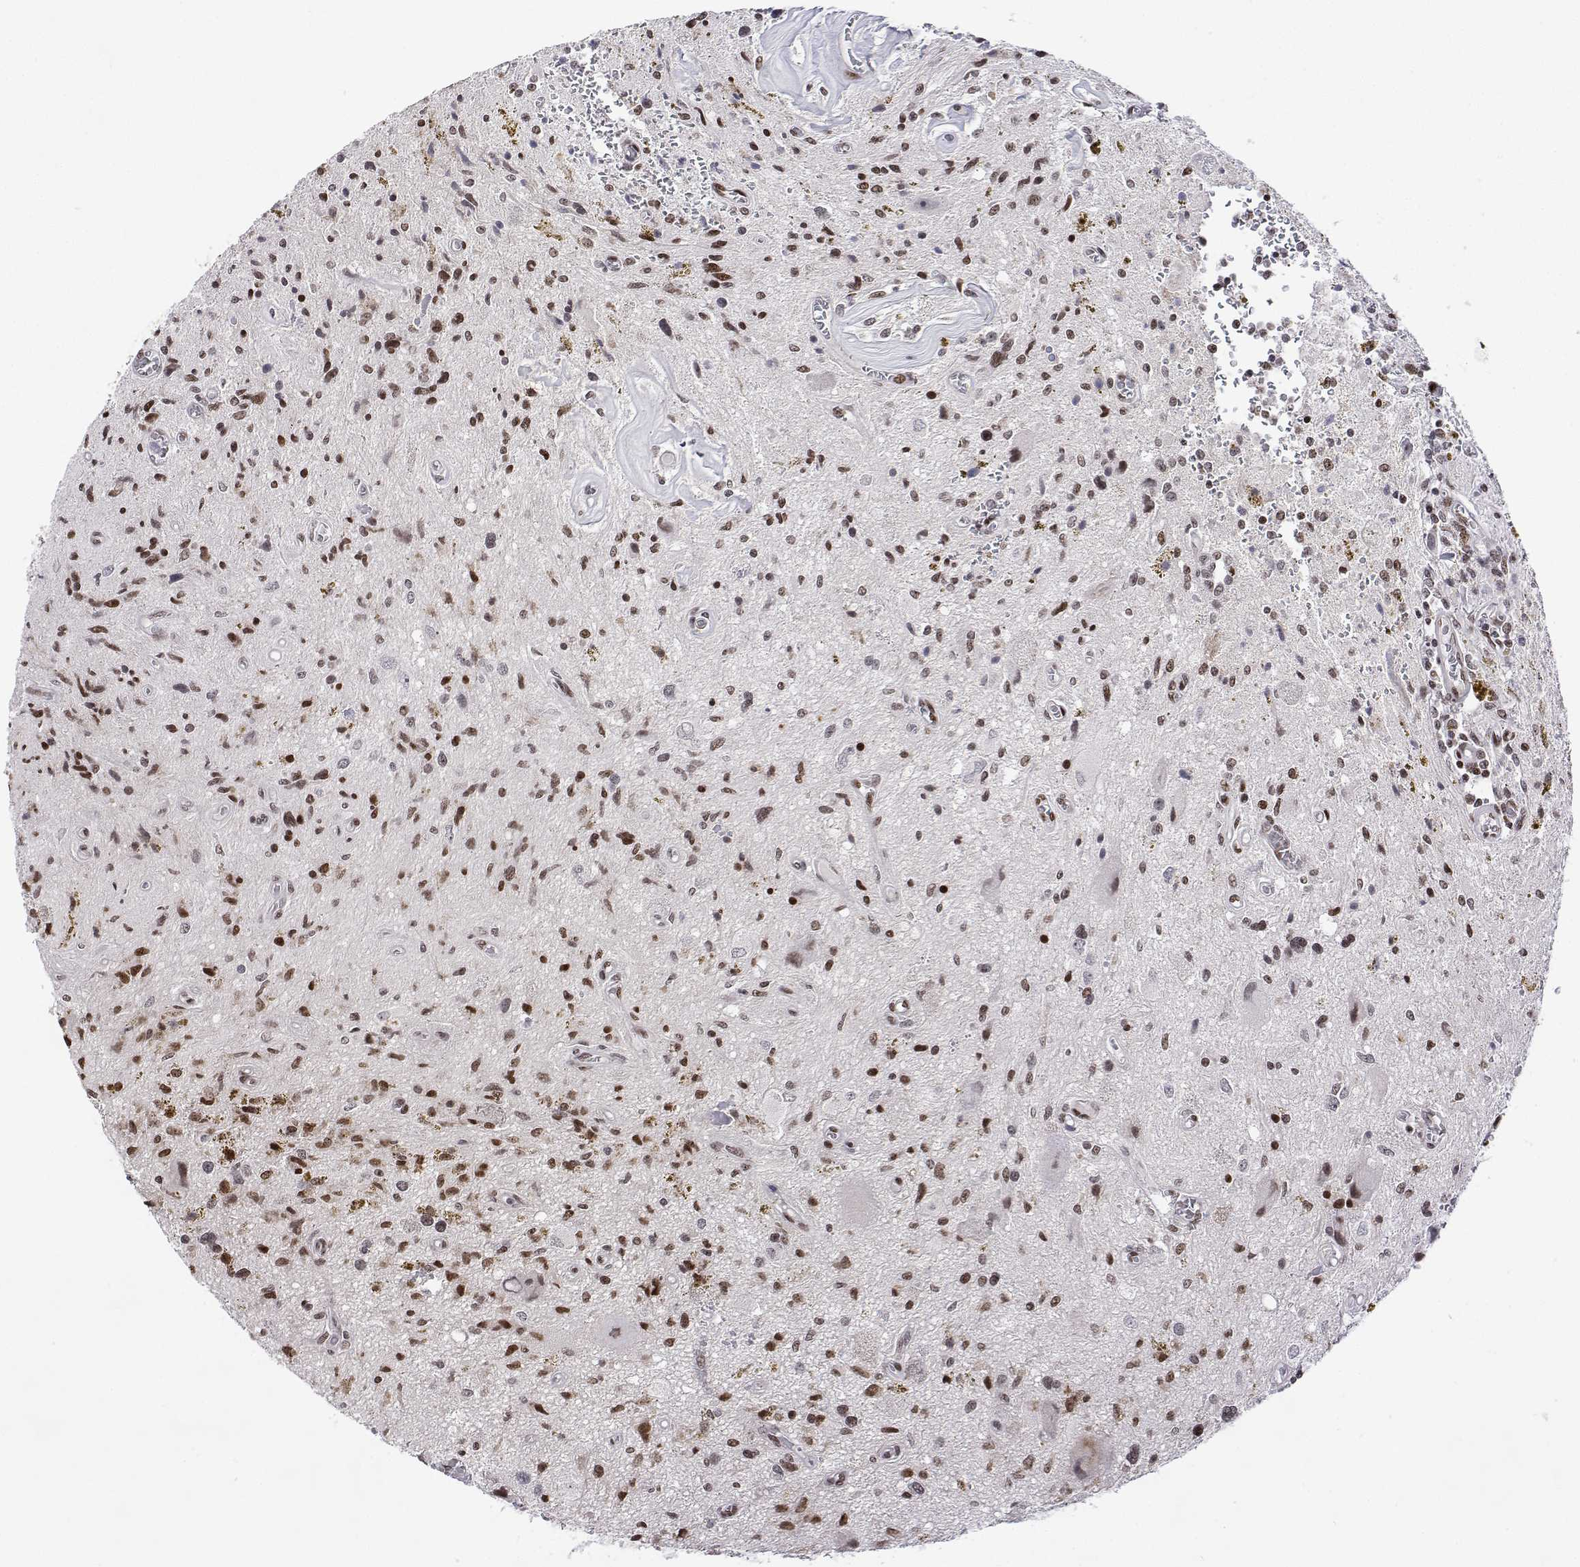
{"staining": {"intensity": "moderate", "quantity": ">75%", "location": "nuclear"}, "tissue": "glioma", "cell_type": "Tumor cells", "image_type": "cancer", "snomed": [{"axis": "morphology", "description": "Glioma, malignant, Low grade"}, {"axis": "topography", "description": "Cerebellum"}], "caption": "Tumor cells display medium levels of moderate nuclear expression in approximately >75% of cells in human glioma.", "gene": "XPC", "patient": {"sex": "female", "age": 14}}